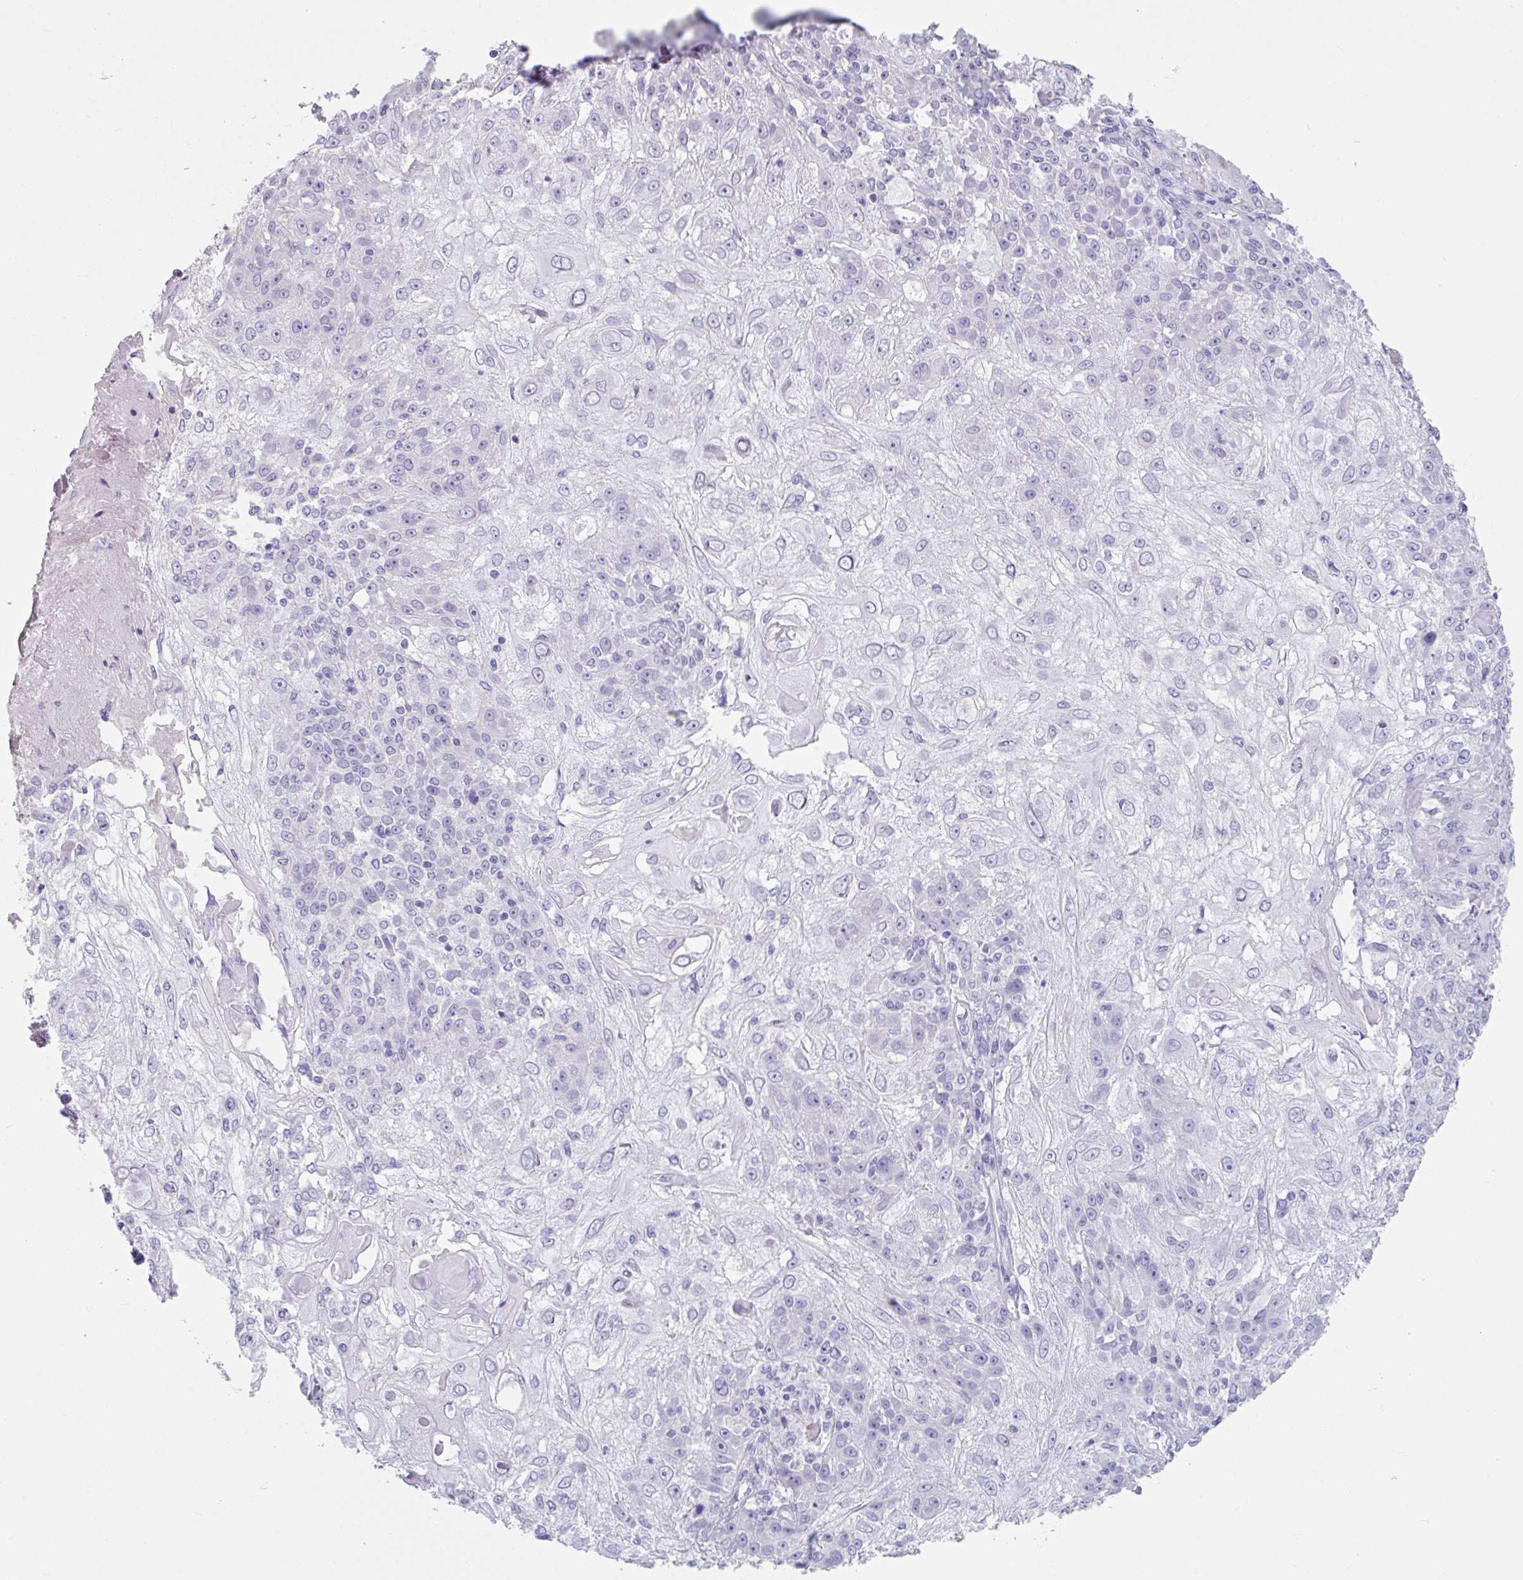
{"staining": {"intensity": "negative", "quantity": "none", "location": "none"}, "tissue": "skin cancer", "cell_type": "Tumor cells", "image_type": "cancer", "snomed": [{"axis": "morphology", "description": "Normal tissue, NOS"}, {"axis": "morphology", "description": "Squamous cell carcinoma, NOS"}, {"axis": "topography", "description": "Skin"}], "caption": "Skin cancer was stained to show a protein in brown. There is no significant expression in tumor cells.", "gene": "SLC44A4", "patient": {"sex": "female", "age": 83}}